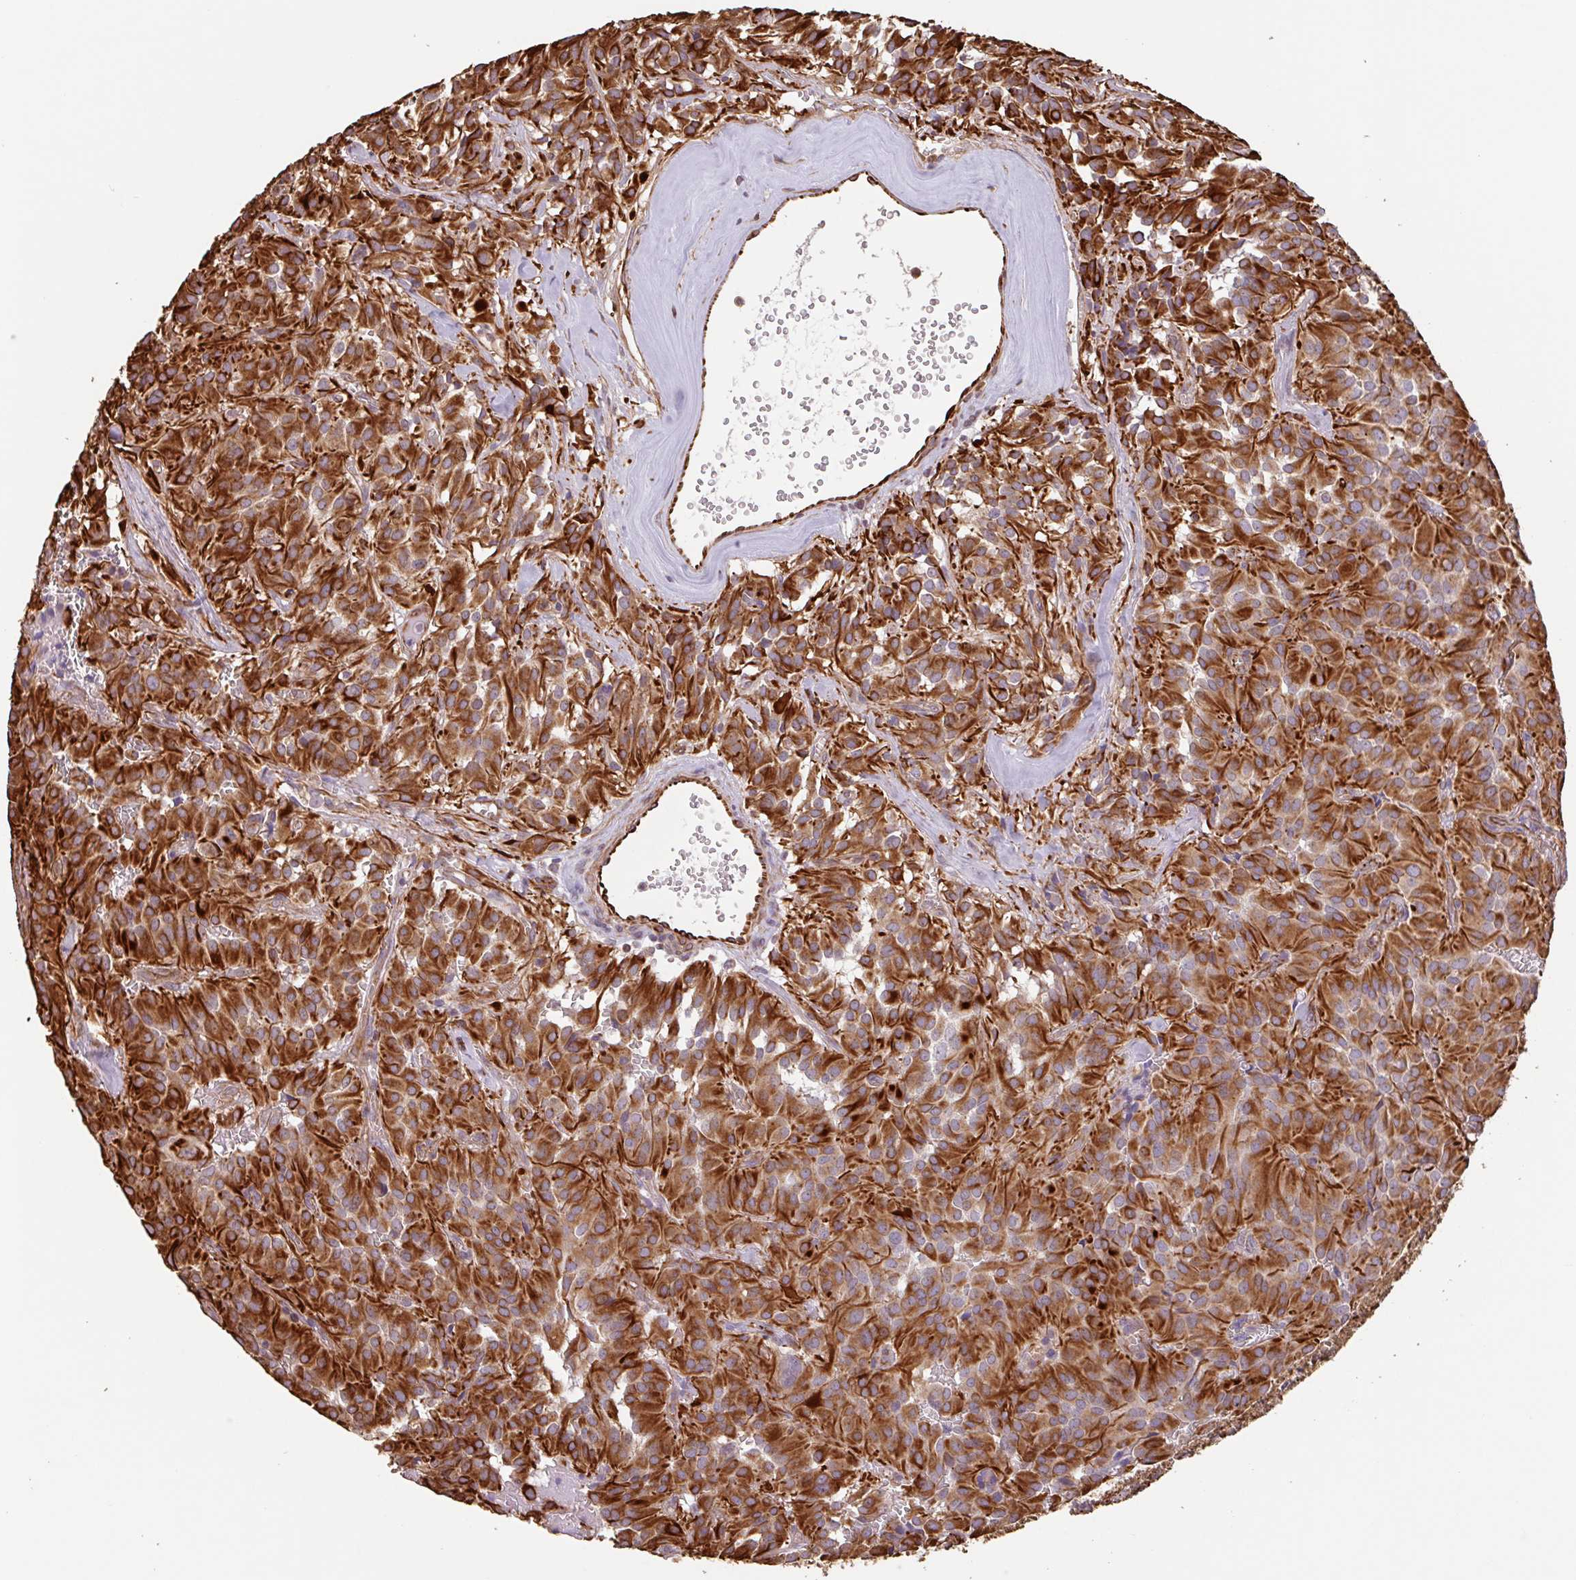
{"staining": {"intensity": "strong", "quantity": ">75%", "location": "cytoplasmic/membranous"}, "tissue": "glioma", "cell_type": "Tumor cells", "image_type": "cancer", "snomed": [{"axis": "morphology", "description": "Glioma, malignant, Low grade"}, {"axis": "topography", "description": "Brain"}], "caption": "Glioma stained for a protein demonstrates strong cytoplasmic/membranous positivity in tumor cells. The protein of interest is shown in brown color, while the nuclei are stained blue.", "gene": "ZNF790", "patient": {"sex": "male", "age": 42}}